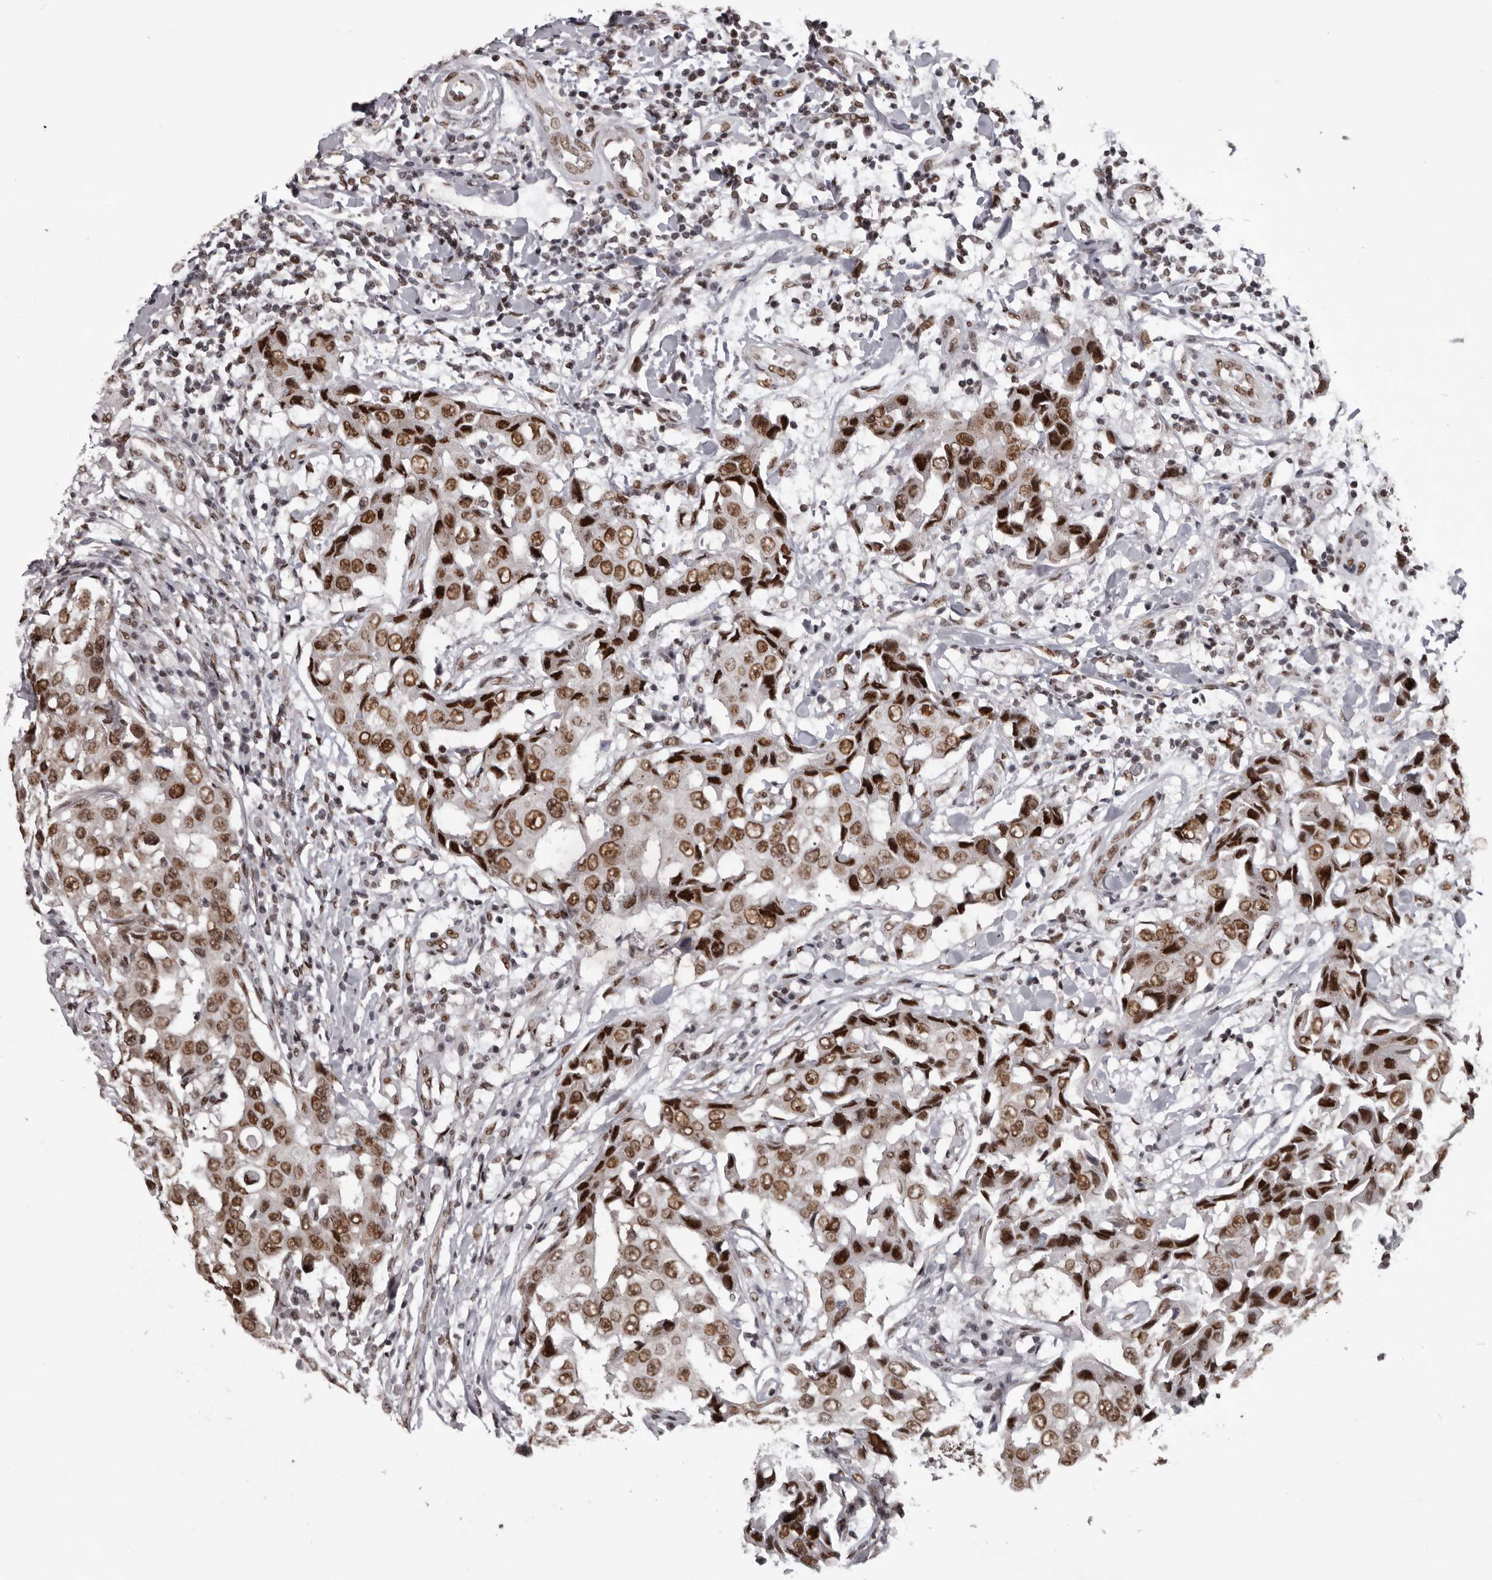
{"staining": {"intensity": "moderate", "quantity": ">75%", "location": "nuclear"}, "tissue": "breast cancer", "cell_type": "Tumor cells", "image_type": "cancer", "snomed": [{"axis": "morphology", "description": "Duct carcinoma"}, {"axis": "topography", "description": "Breast"}], "caption": "Immunohistochemistry (IHC) of human breast cancer exhibits medium levels of moderate nuclear positivity in about >75% of tumor cells. (IHC, brightfield microscopy, high magnification).", "gene": "NUMA1", "patient": {"sex": "female", "age": 27}}